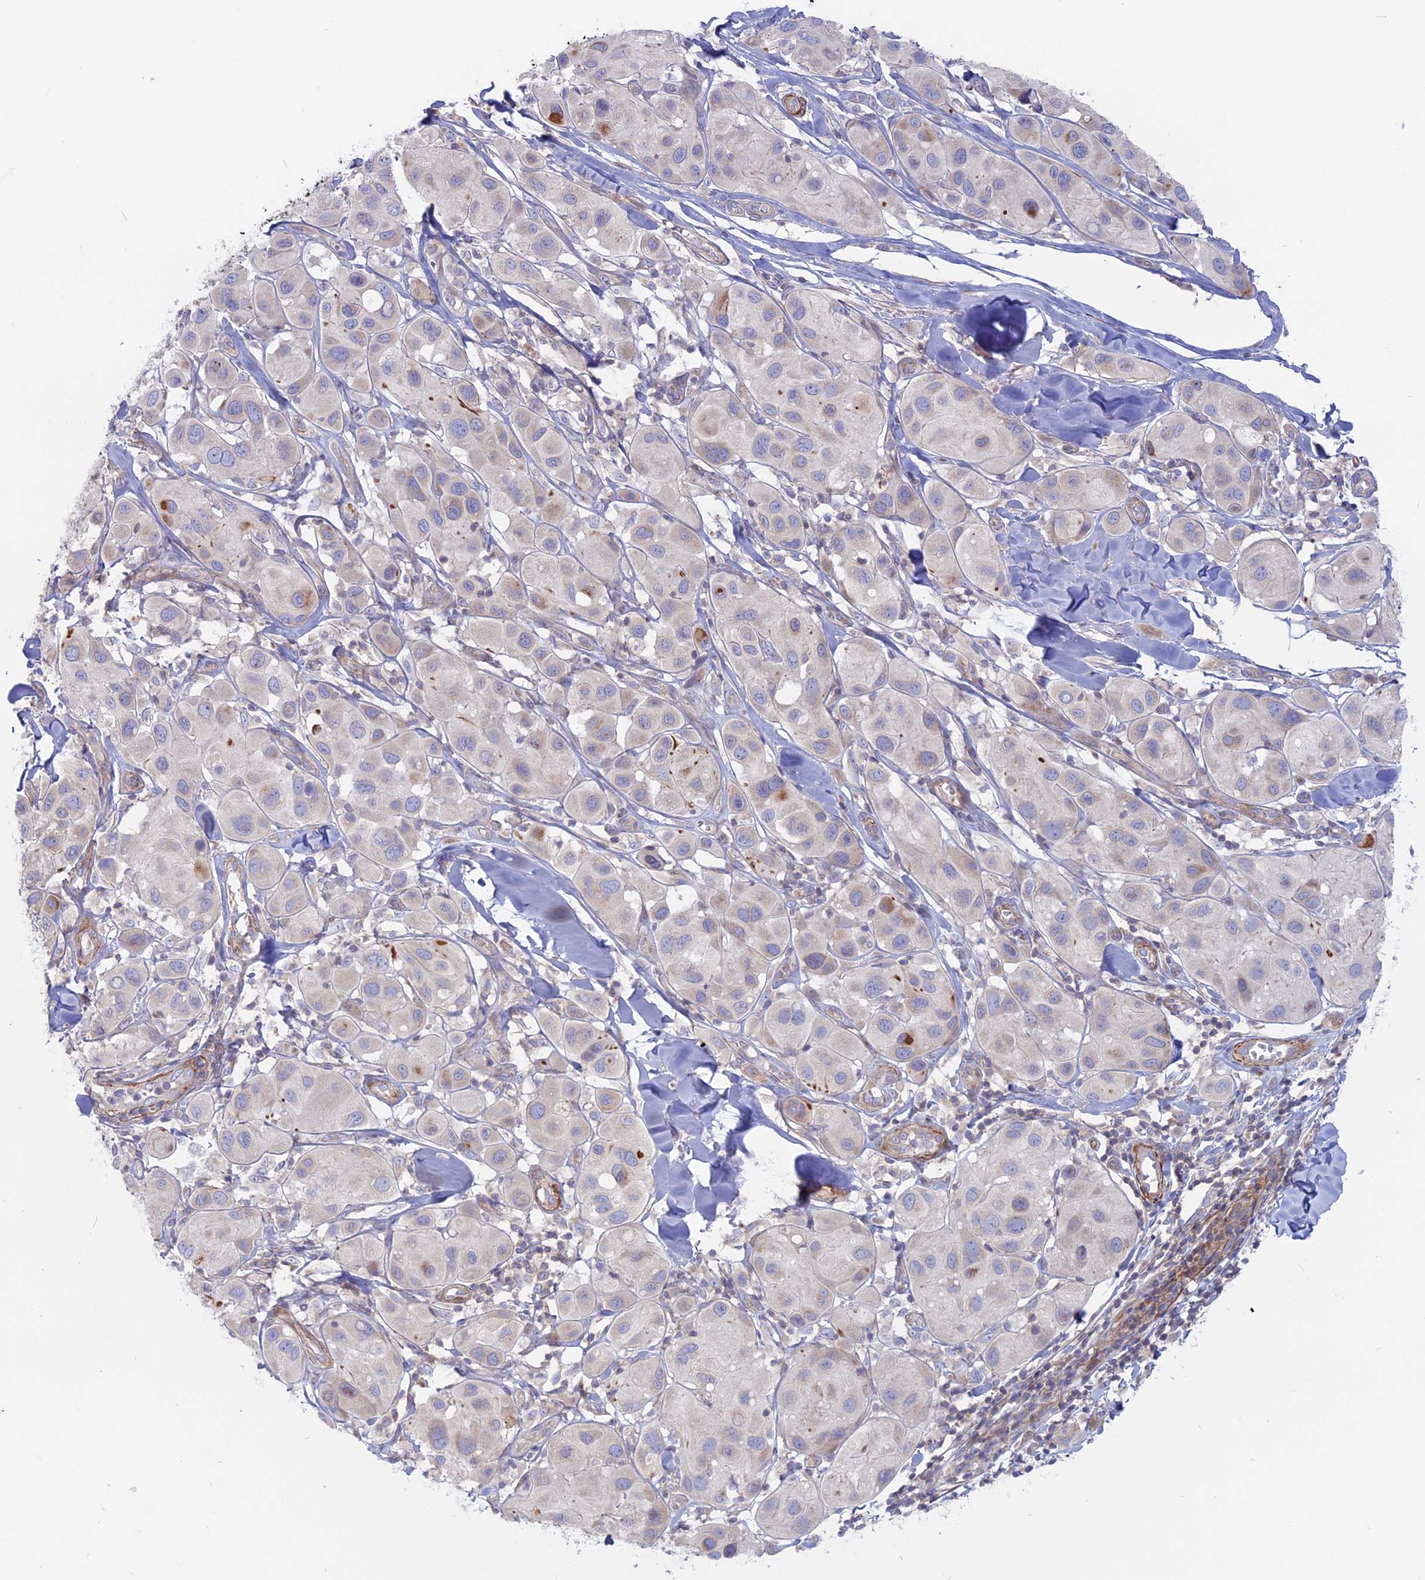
{"staining": {"intensity": "negative", "quantity": "none", "location": "none"}, "tissue": "melanoma", "cell_type": "Tumor cells", "image_type": "cancer", "snomed": [{"axis": "morphology", "description": "Malignant melanoma, Metastatic site"}, {"axis": "topography", "description": "Skin"}], "caption": "High magnification brightfield microscopy of malignant melanoma (metastatic site) stained with DAB (3,3'-diaminobenzidine) (brown) and counterstained with hematoxylin (blue): tumor cells show no significant expression.", "gene": "MYO5B", "patient": {"sex": "male", "age": 41}}